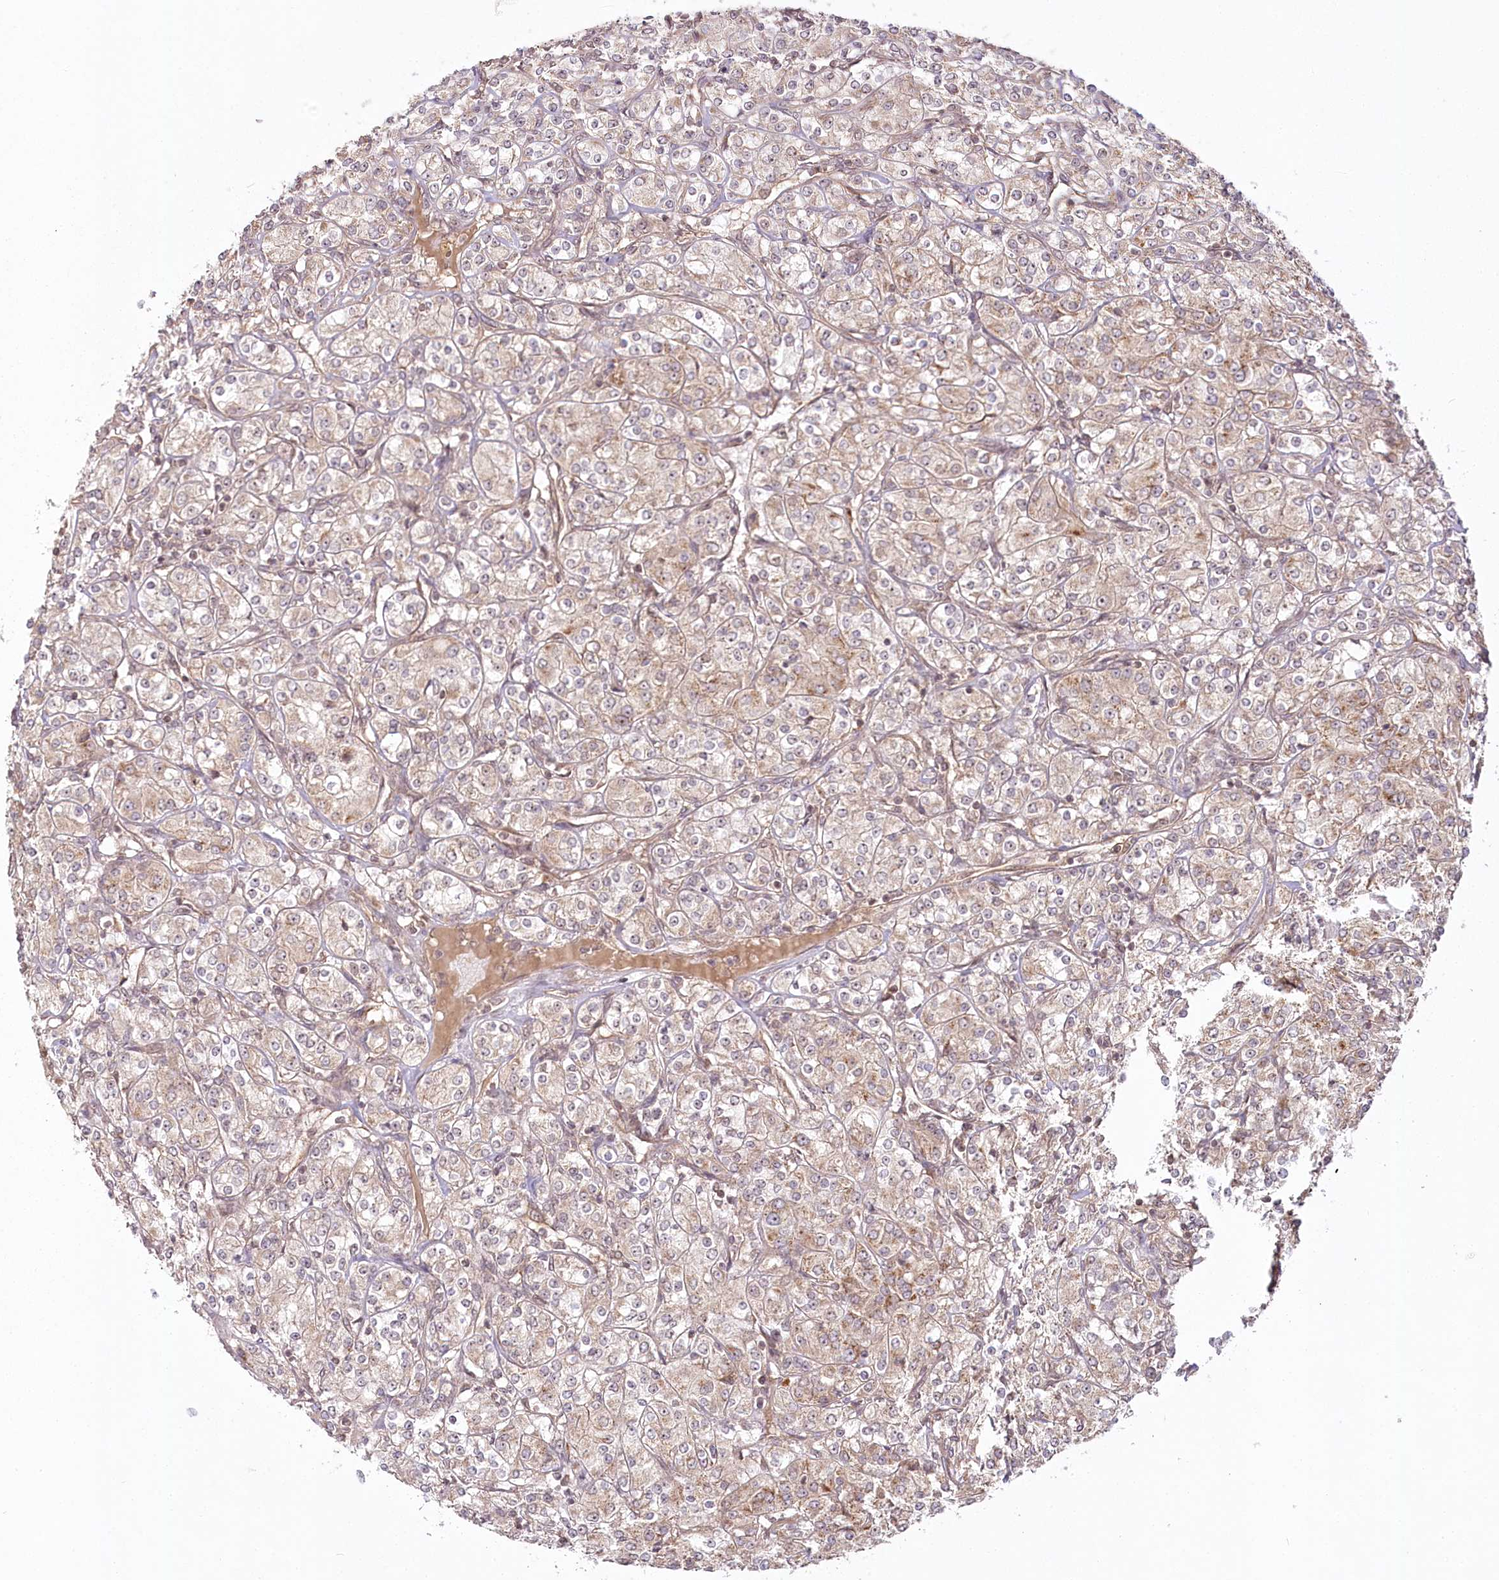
{"staining": {"intensity": "weak", "quantity": ">75%", "location": "cytoplasmic/membranous"}, "tissue": "renal cancer", "cell_type": "Tumor cells", "image_type": "cancer", "snomed": [{"axis": "morphology", "description": "Adenocarcinoma, NOS"}, {"axis": "topography", "description": "Kidney"}], "caption": "Renal cancer (adenocarcinoma) was stained to show a protein in brown. There is low levels of weak cytoplasmic/membranous positivity in about >75% of tumor cells.", "gene": "R3HDM2", "patient": {"sex": "male", "age": 77}}